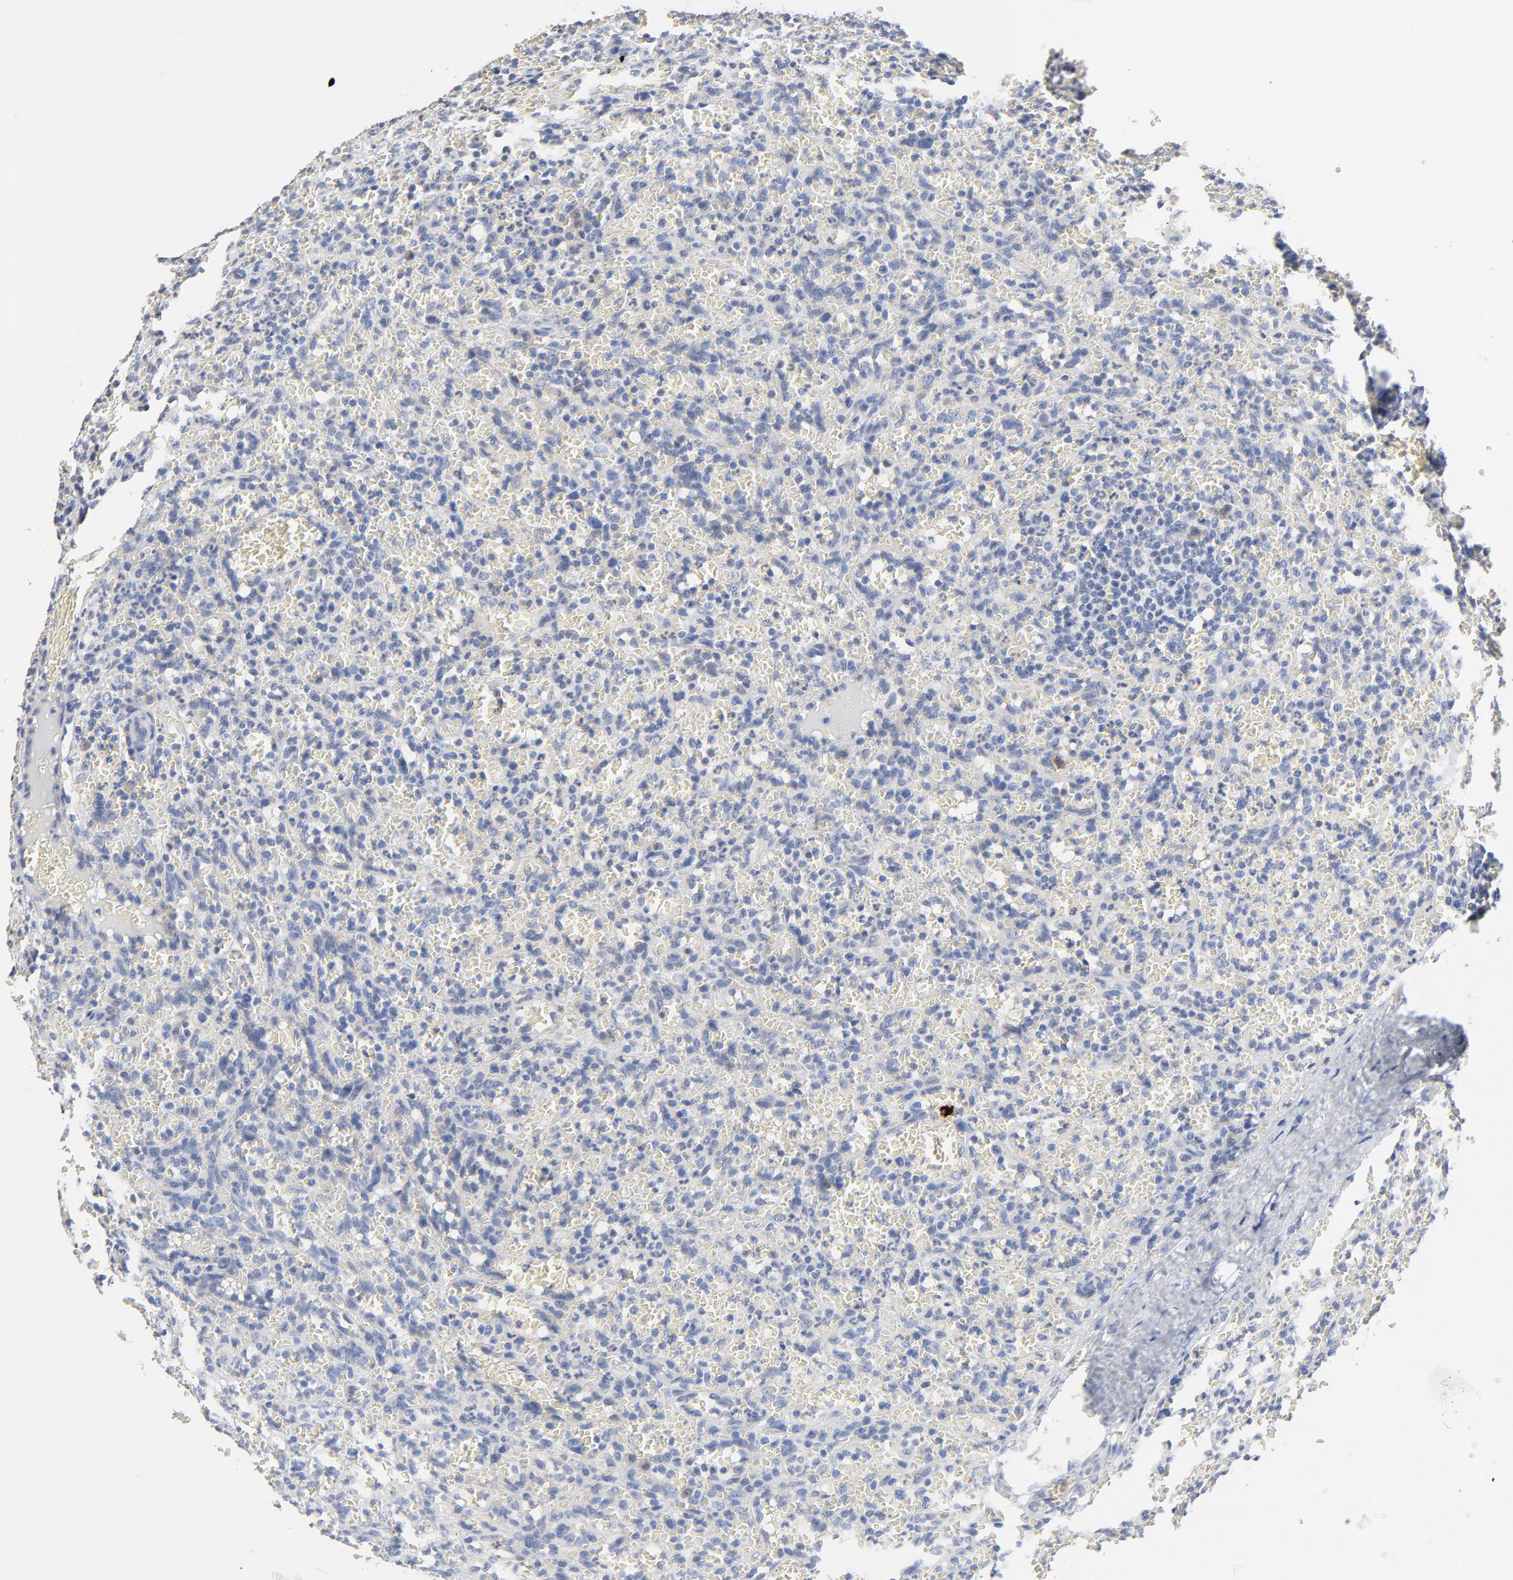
{"staining": {"intensity": "negative", "quantity": "none", "location": "none"}, "tissue": "lymphoma", "cell_type": "Tumor cells", "image_type": "cancer", "snomed": [{"axis": "morphology", "description": "Malignant lymphoma, non-Hodgkin's type, Low grade"}, {"axis": "topography", "description": "Spleen"}], "caption": "High magnification brightfield microscopy of malignant lymphoma, non-Hodgkin's type (low-grade) stained with DAB (brown) and counterstained with hematoxylin (blue): tumor cells show no significant staining.", "gene": "FBXL5", "patient": {"sex": "female", "age": 64}}